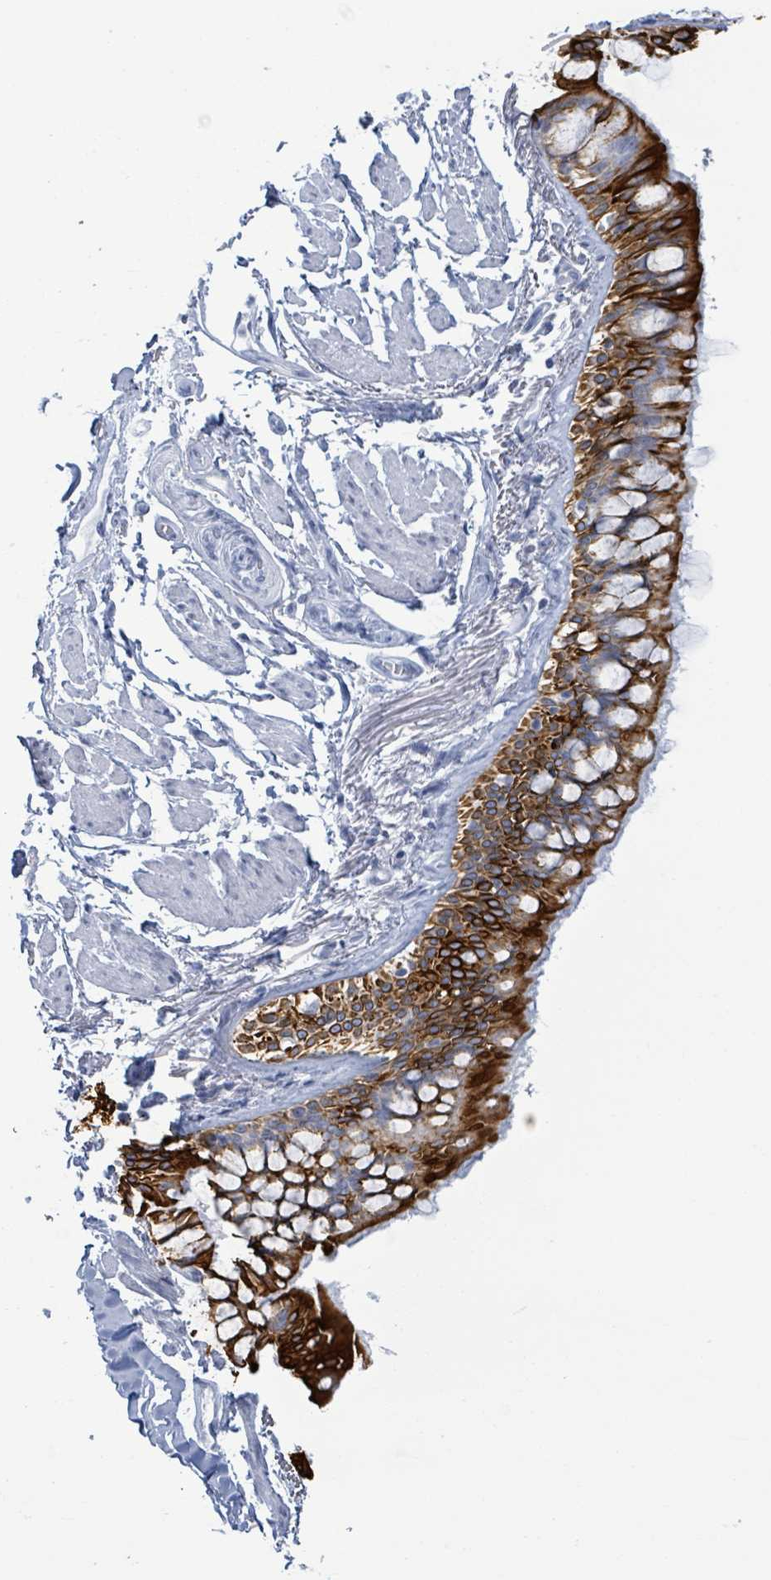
{"staining": {"intensity": "strong", "quantity": ">75%", "location": "cytoplasmic/membranous"}, "tissue": "bronchus", "cell_type": "Respiratory epithelial cells", "image_type": "normal", "snomed": [{"axis": "morphology", "description": "Normal tissue, NOS"}, {"axis": "topography", "description": "Bronchus"}], "caption": "Immunohistochemical staining of normal bronchus displays high levels of strong cytoplasmic/membranous staining in about >75% of respiratory epithelial cells.", "gene": "KRT8", "patient": {"sex": "male", "age": 70}}